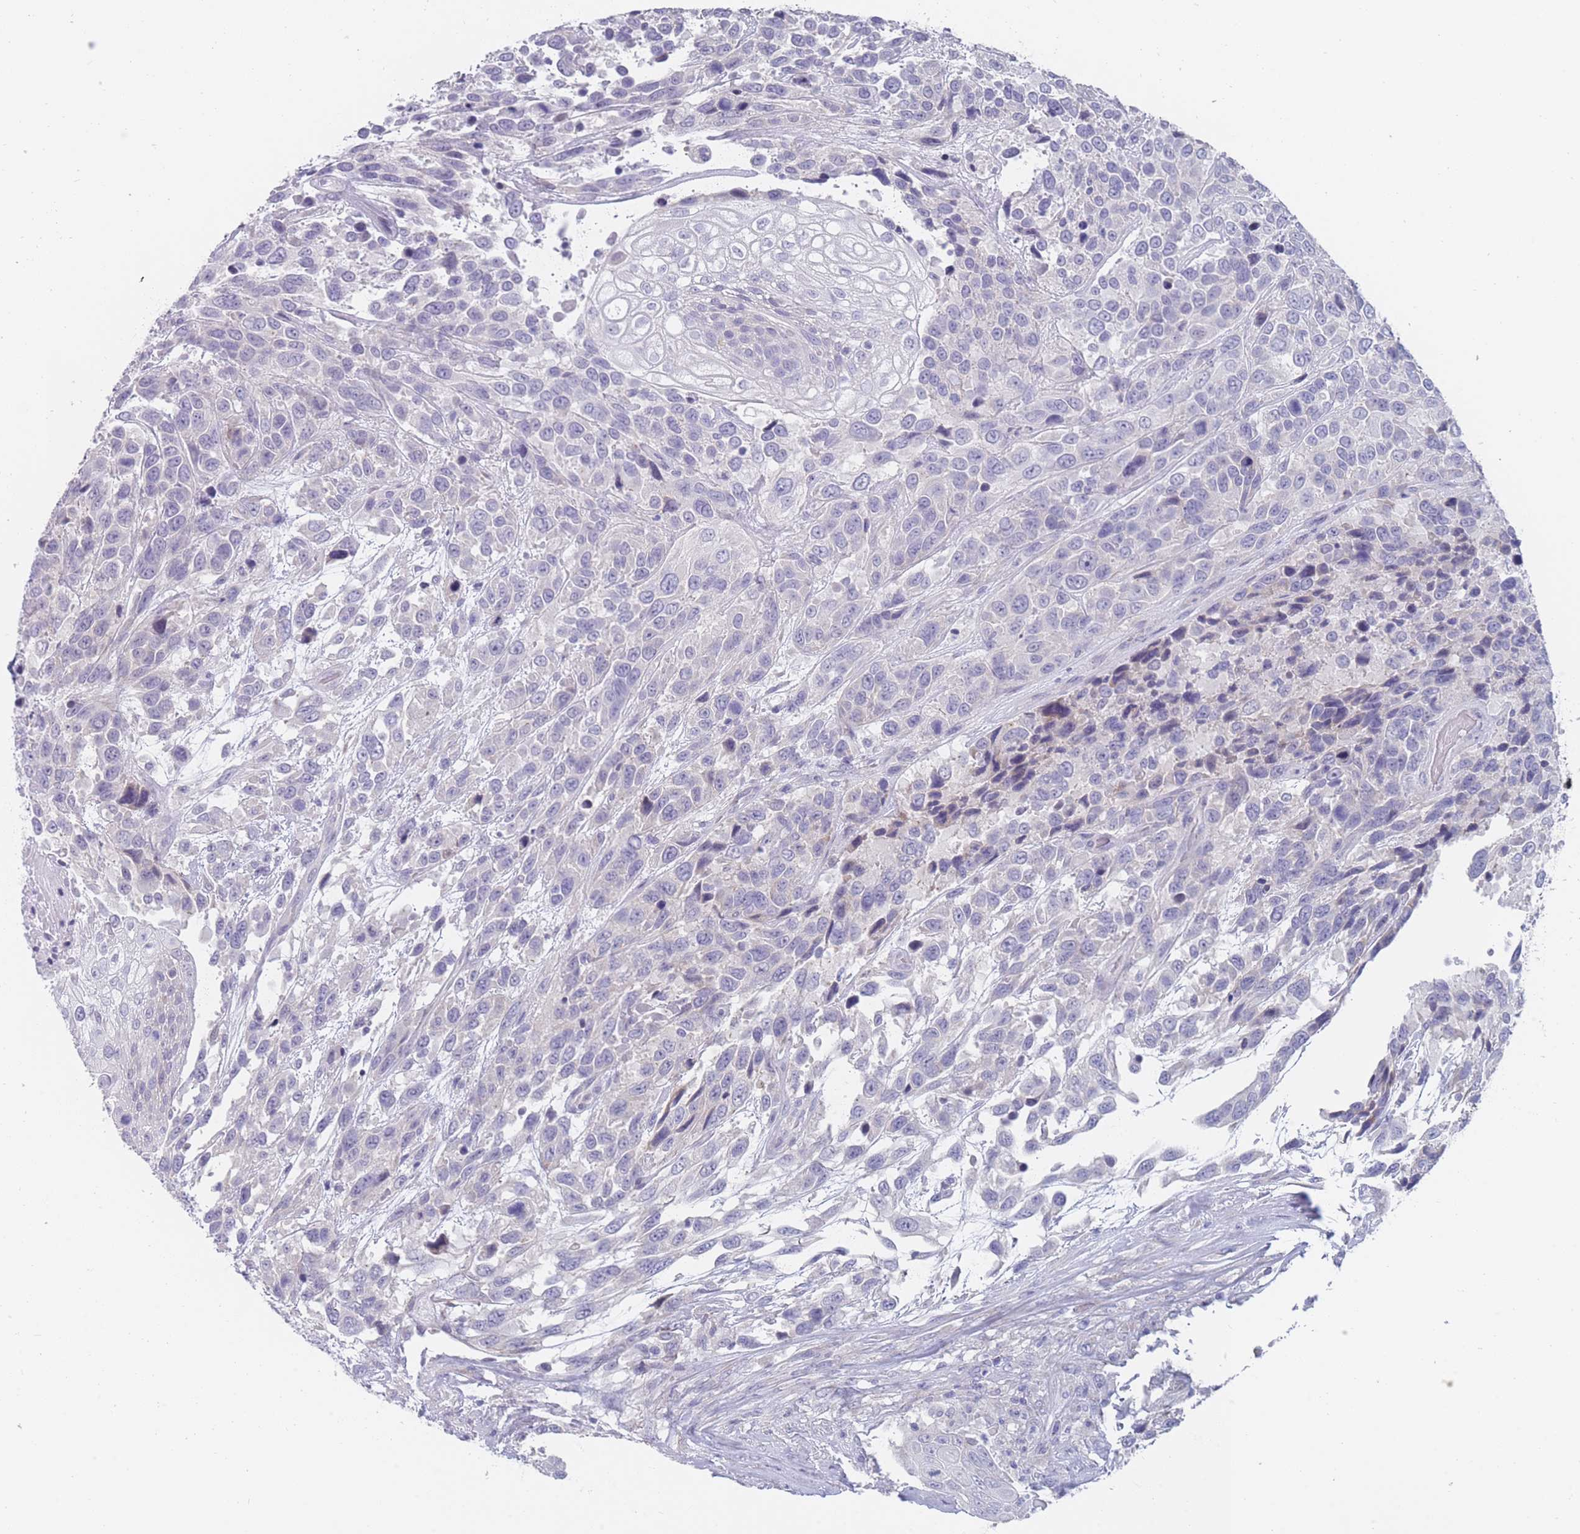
{"staining": {"intensity": "negative", "quantity": "none", "location": "none"}, "tissue": "urothelial cancer", "cell_type": "Tumor cells", "image_type": "cancer", "snomed": [{"axis": "morphology", "description": "Urothelial carcinoma, High grade"}, {"axis": "topography", "description": "Urinary bladder"}], "caption": "Urothelial cancer stained for a protein using immunohistochemistry (IHC) exhibits no staining tumor cells.", "gene": "PIGU", "patient": {"sex": "female", "age": 70}}